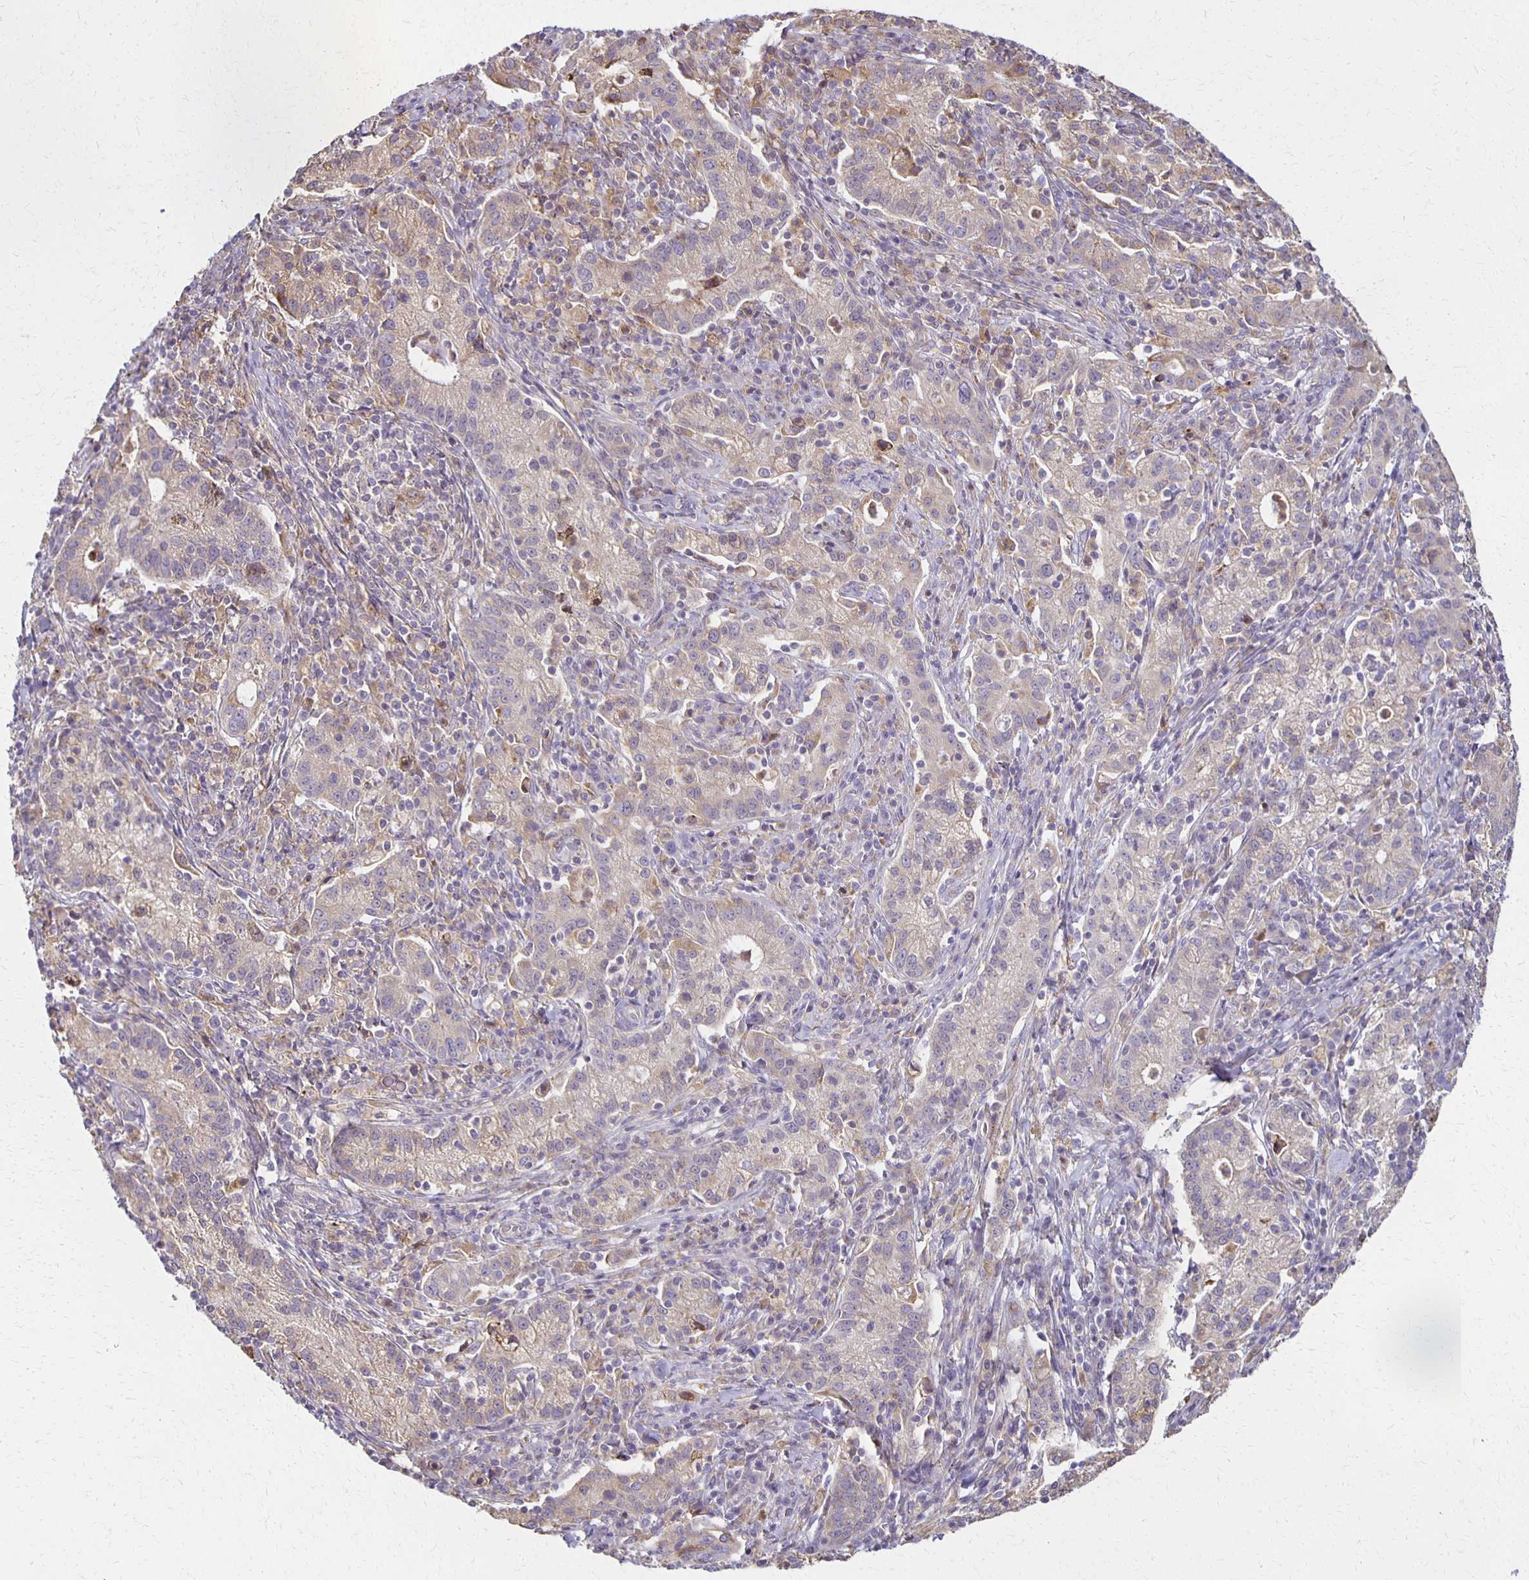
{"staining": {"intensity": "weak", "quantity": "25%-75%", "location": "cytoplasmic/membranous"}, "tissue": "cervical cancer", "cell_type": "Tumor cells", "image_type": "cancer", "snomed": [{"axis": "morphology", "description": "Normal tissue, NOS"}, {"axis": "morphology", "description": "Adenocarcinoma, NOS"}, {"axis": "topography", "description": "Cervix"}], "caption": "Immunohistochemistry (IHC) image of neoplastic tissue: human adenocarcinoma (cervical) stained using IHC reveals low levels of weak protein expression localized specifically in the cytoplasmic/membranous of tumor cells, appearing as a cytoplasmic/membranous brown color.", "gene": "GPX4", "patient": {"sex": "female", "age": 44}}